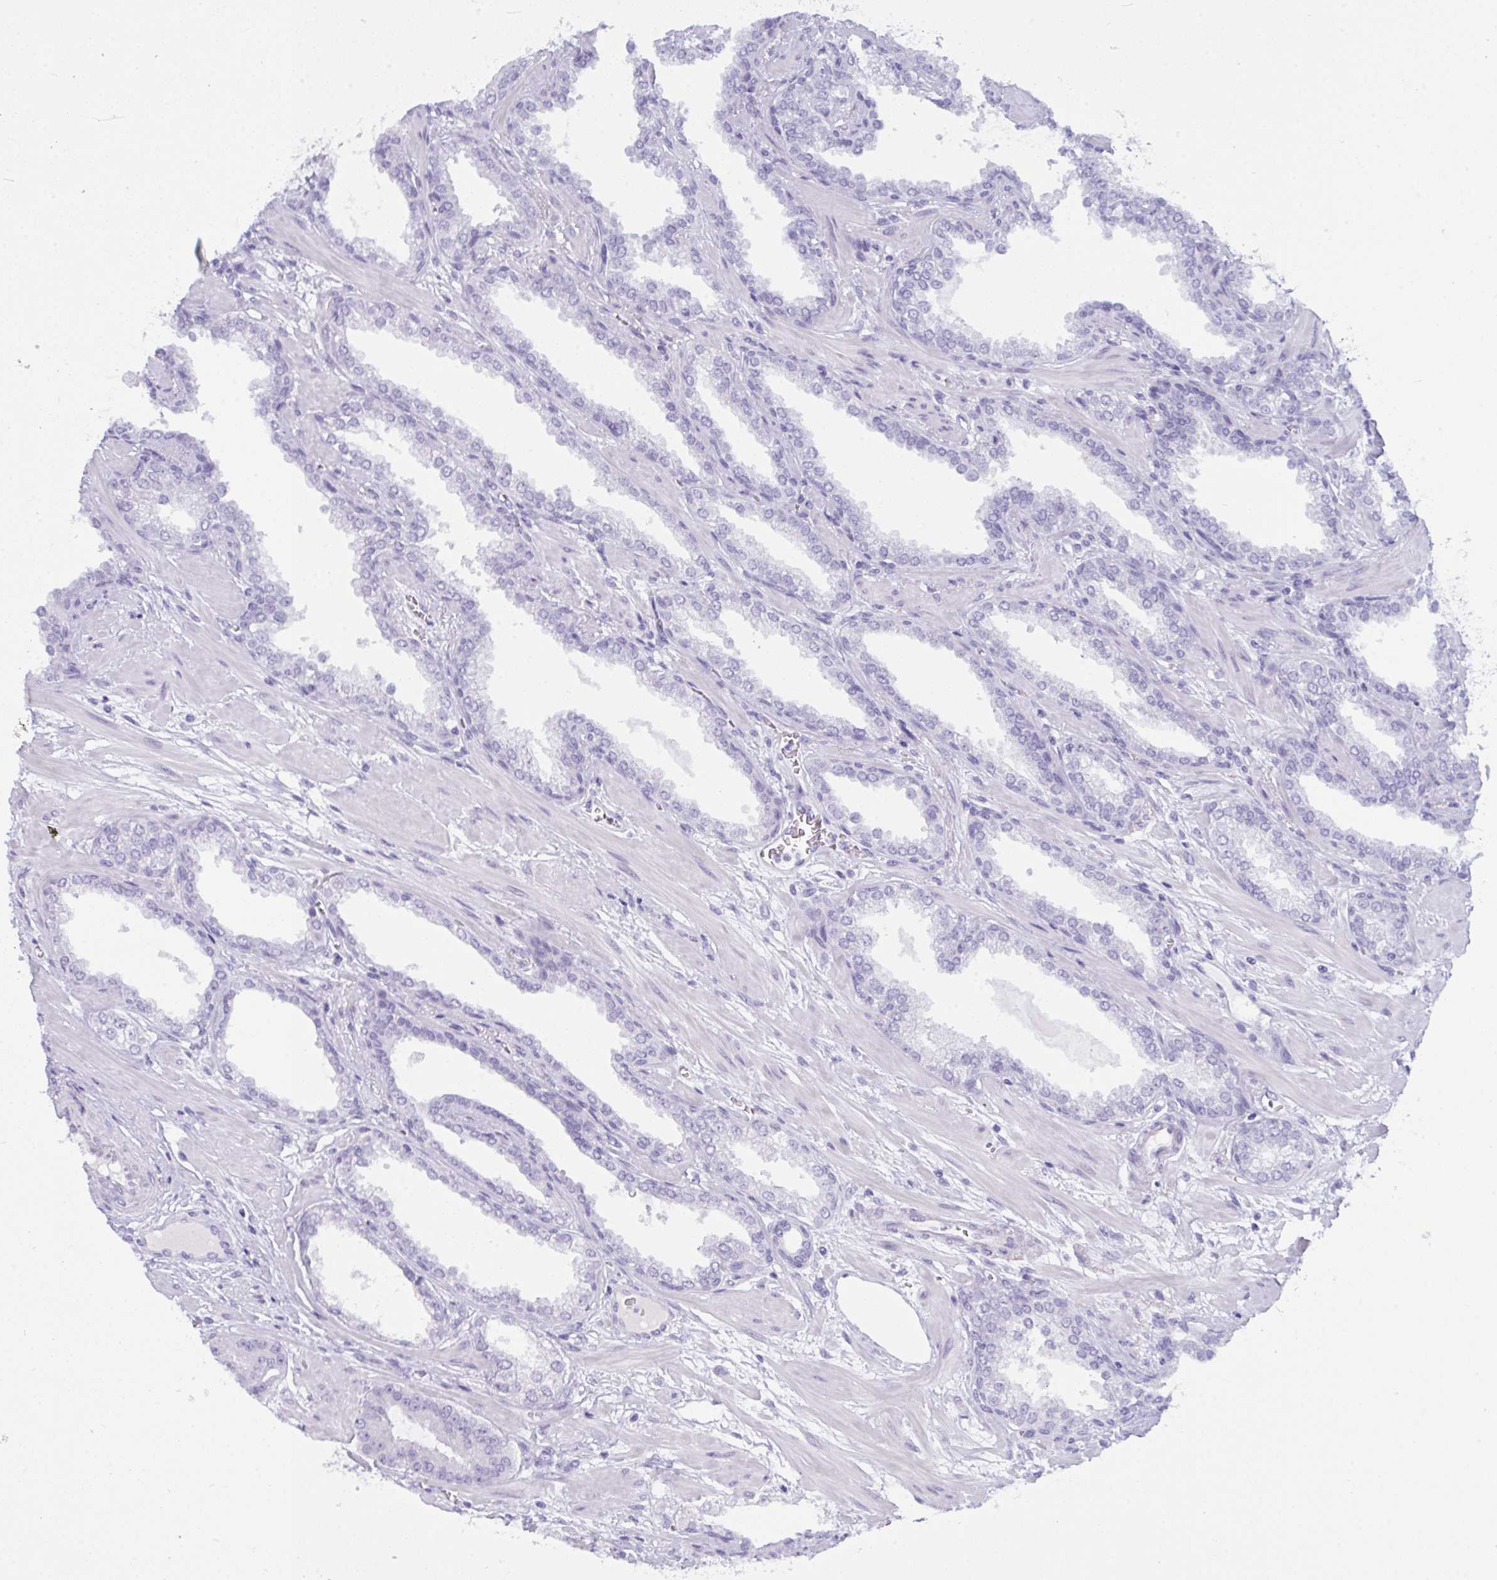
{"staining": {"intensity": "negative", "quantity": "none", "location": "none"}, "tissue": "prostate cancer", "cell_type": "Tumor cells", "image_type": "cancer", "snomed": [{"axis": "morphology", "description": "Adenocarcinoma, High grade"}, {"axis": "topography", "description": "Prostate"}], "caption": "Immunohistochemistry (IHC) of prostate cancer (adenocarcinoma (high-grade)) reveals no expression in tumor cells. The staining is performed using DAB brown chromogen with nuclei counter-stained in using hematoxylin.", "gene": "PRDM9", "patient": {"sex": "male", "age": 60}}